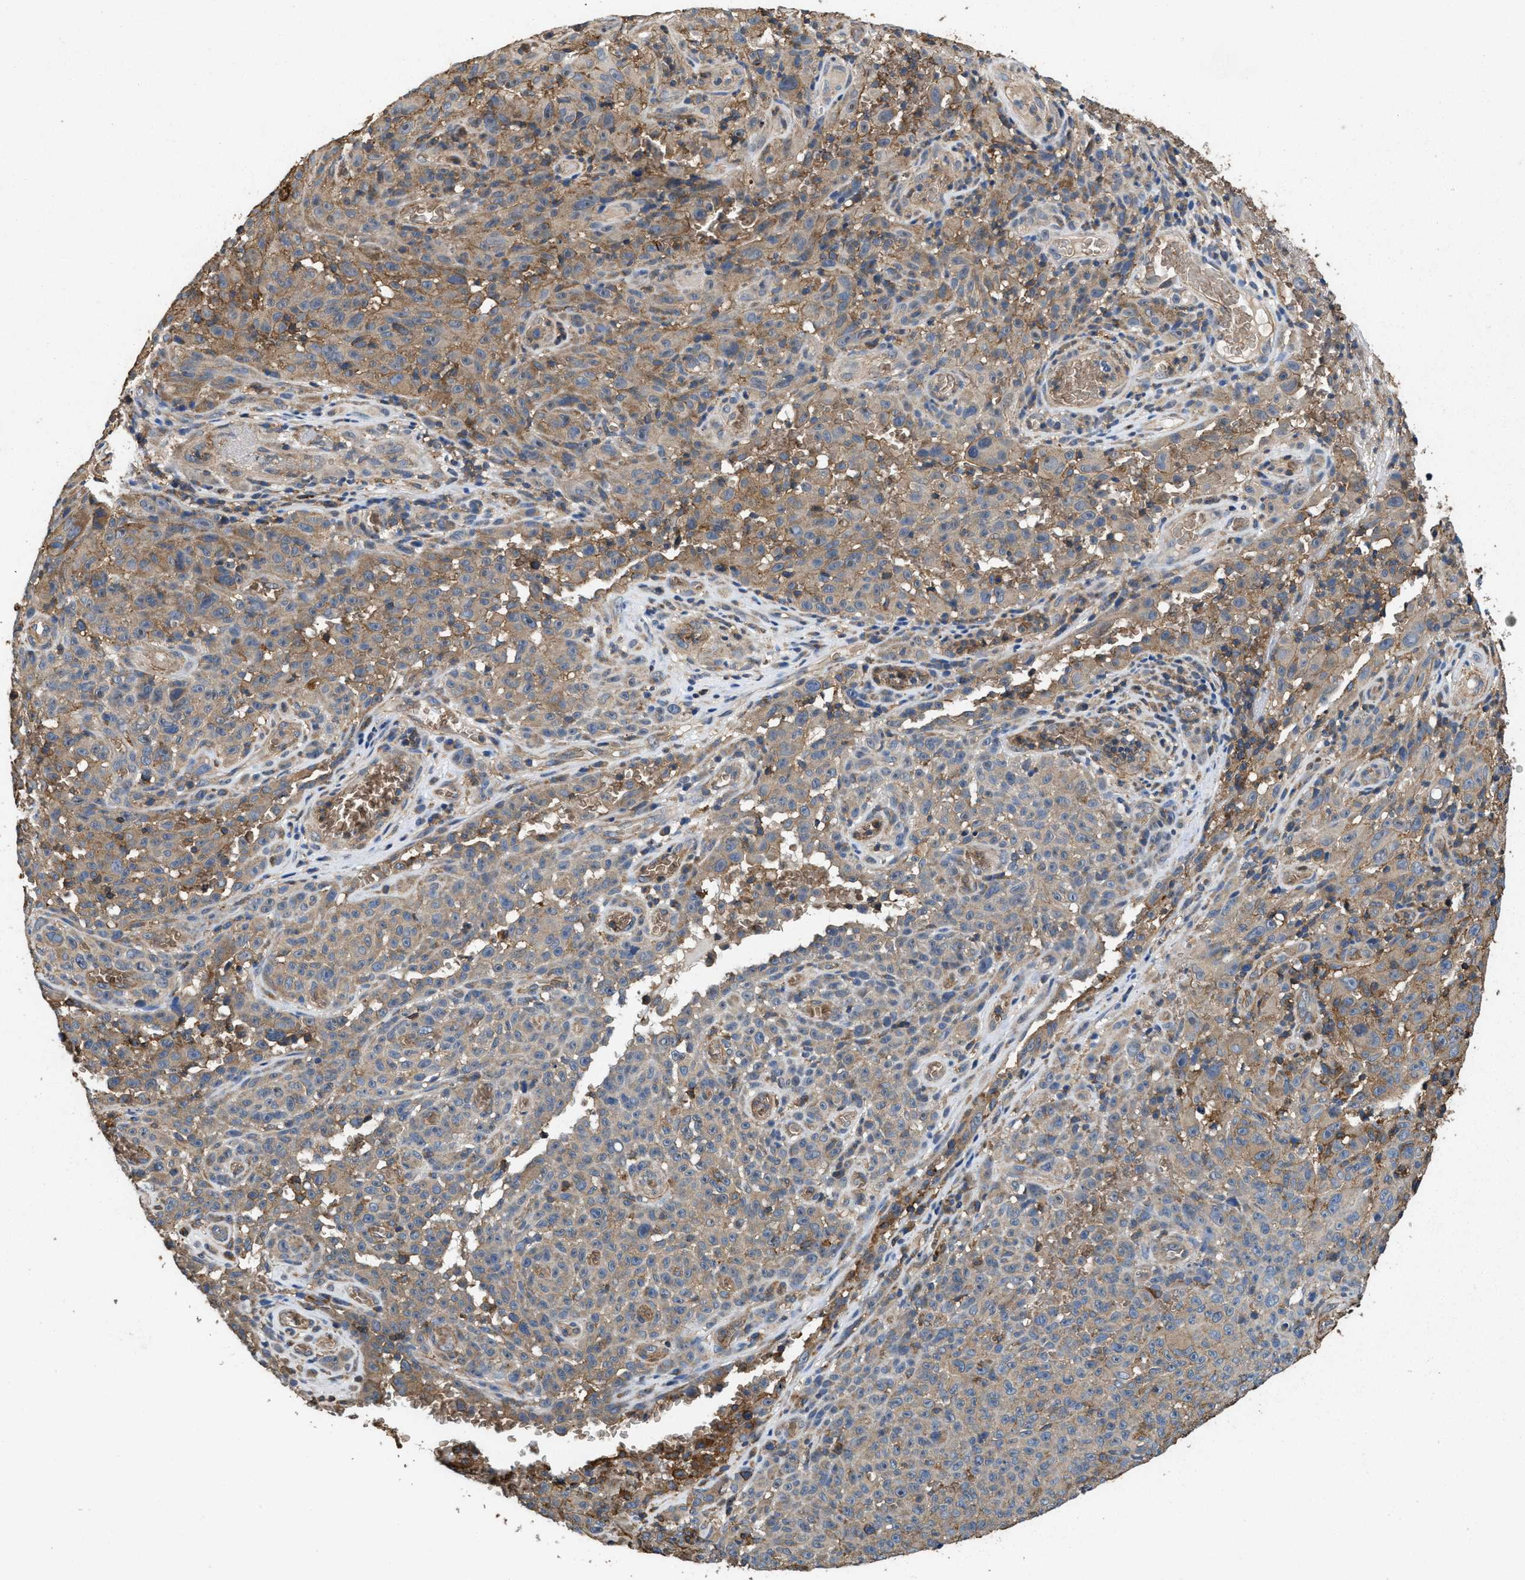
{"staining": {"intensity": "weak", "quantity": ">75%", "location": "cytoplasmic/membranous"}, "tissue": "melanoma", "cell_type": "Tumor cells", "image_type": "cancer", "snomed": [{"axis": "morphology", "description": "Malignant melanoma, NOS"}, {"axis": "topography", "description": "Skin"}], "caption": "Malignant melanoma stained with DAB IHC demonstrates low levels of weak cytoplasmic/membranous staining in about >75% of tumor cells.", "gene": "LINGO2", "patient": {"sex": "female", "age": 82}}